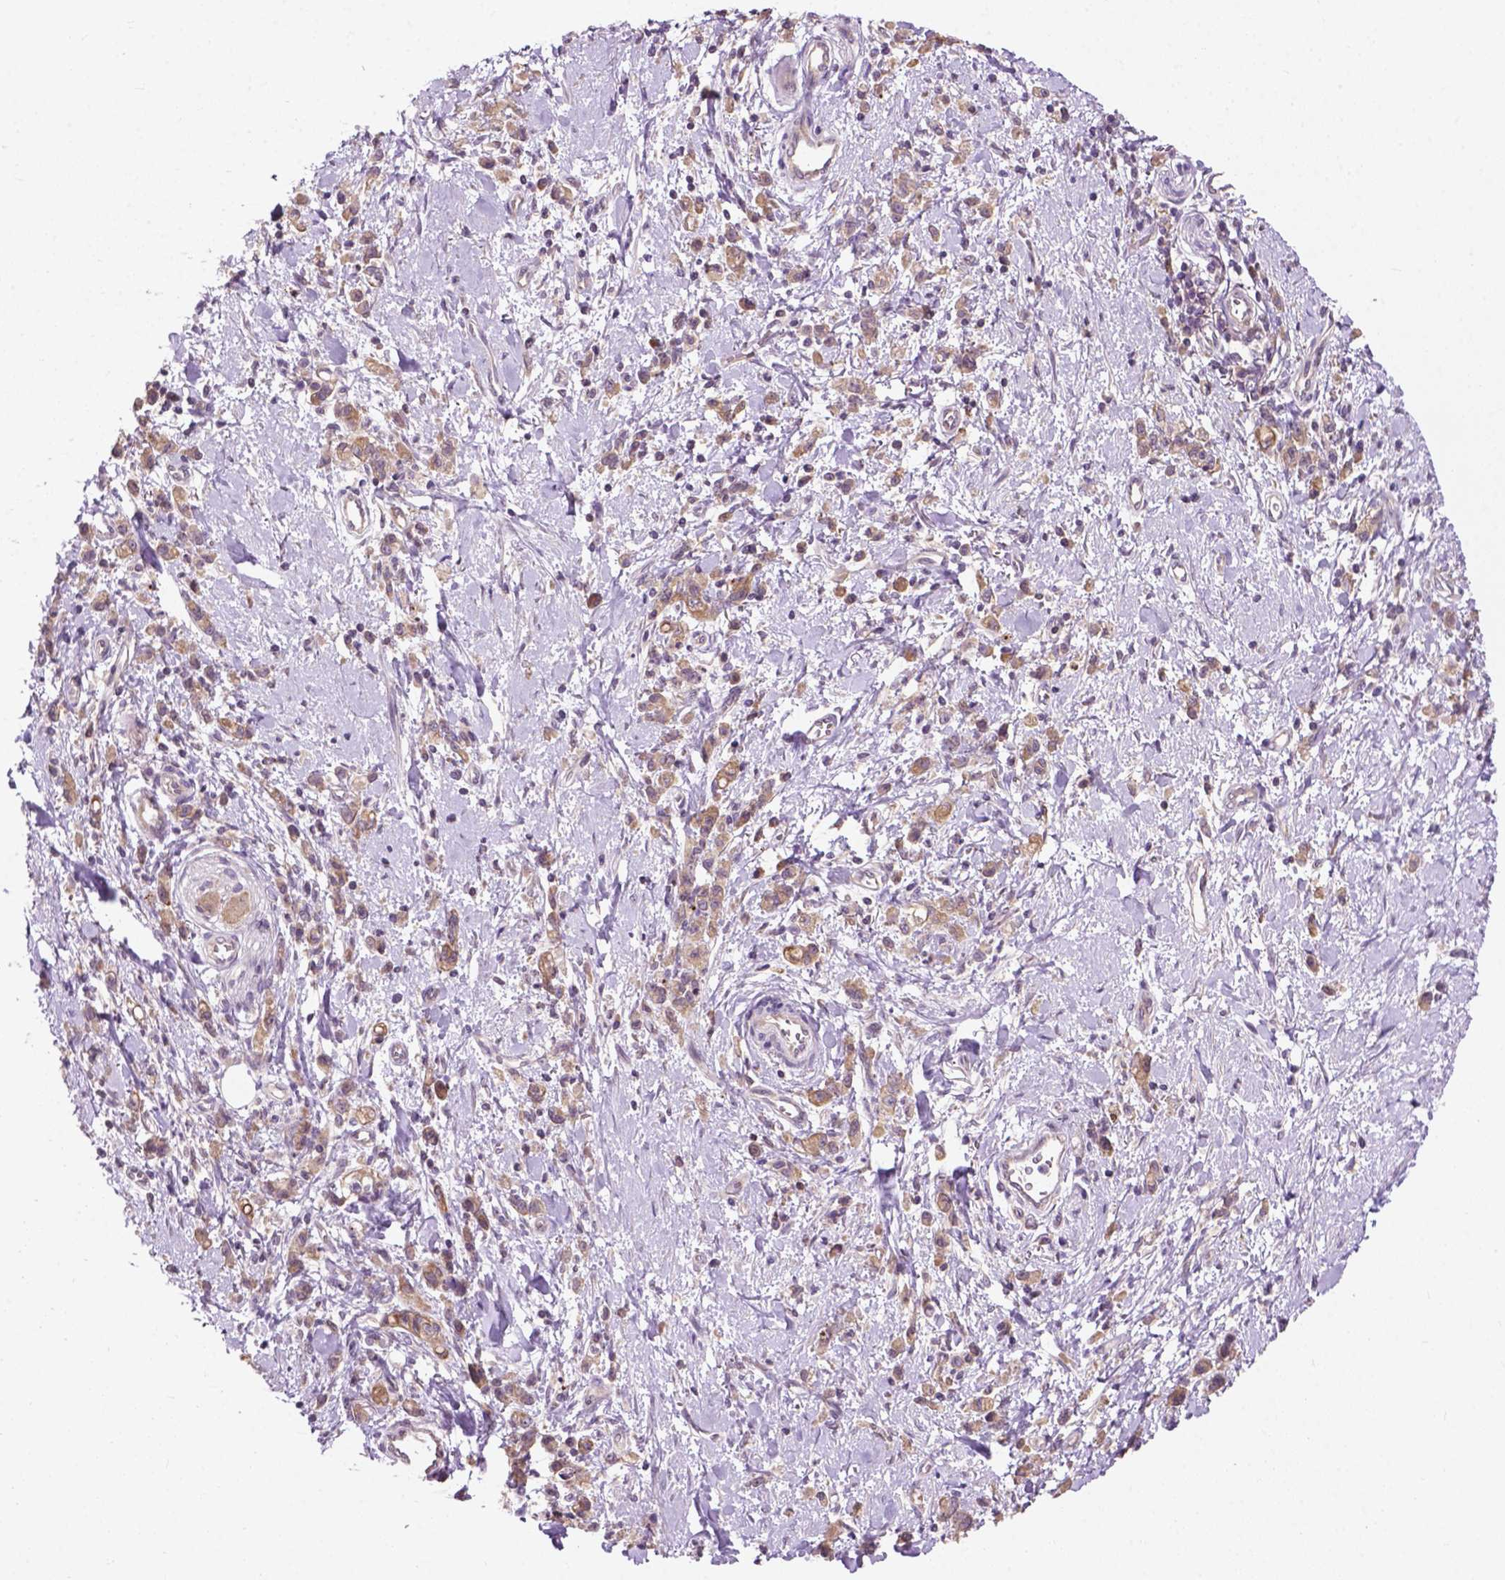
{"staining": {"intensity": "moderate", "quantity": ">75%", "location": "cytoplasmic/membranous"}, "tissue": "stomach cancer", "cell_type": "Tumor cells", "image_type": "cancer", "snomed": [{"axis": "morphology", "description": "Adenocarcinoma, NOS"}, {"axis": "topography", "description": "Stomach"}], "caption": "A photomicrograph showing moderate cytoplasmic/membranous positivity in approximately >75% of tumor cells in adenocarcinoma (stomach), as visualized by brown immunohistochemical staining.", "gene": "MZT1", "patient": {"sex": "male", "age": 77}}